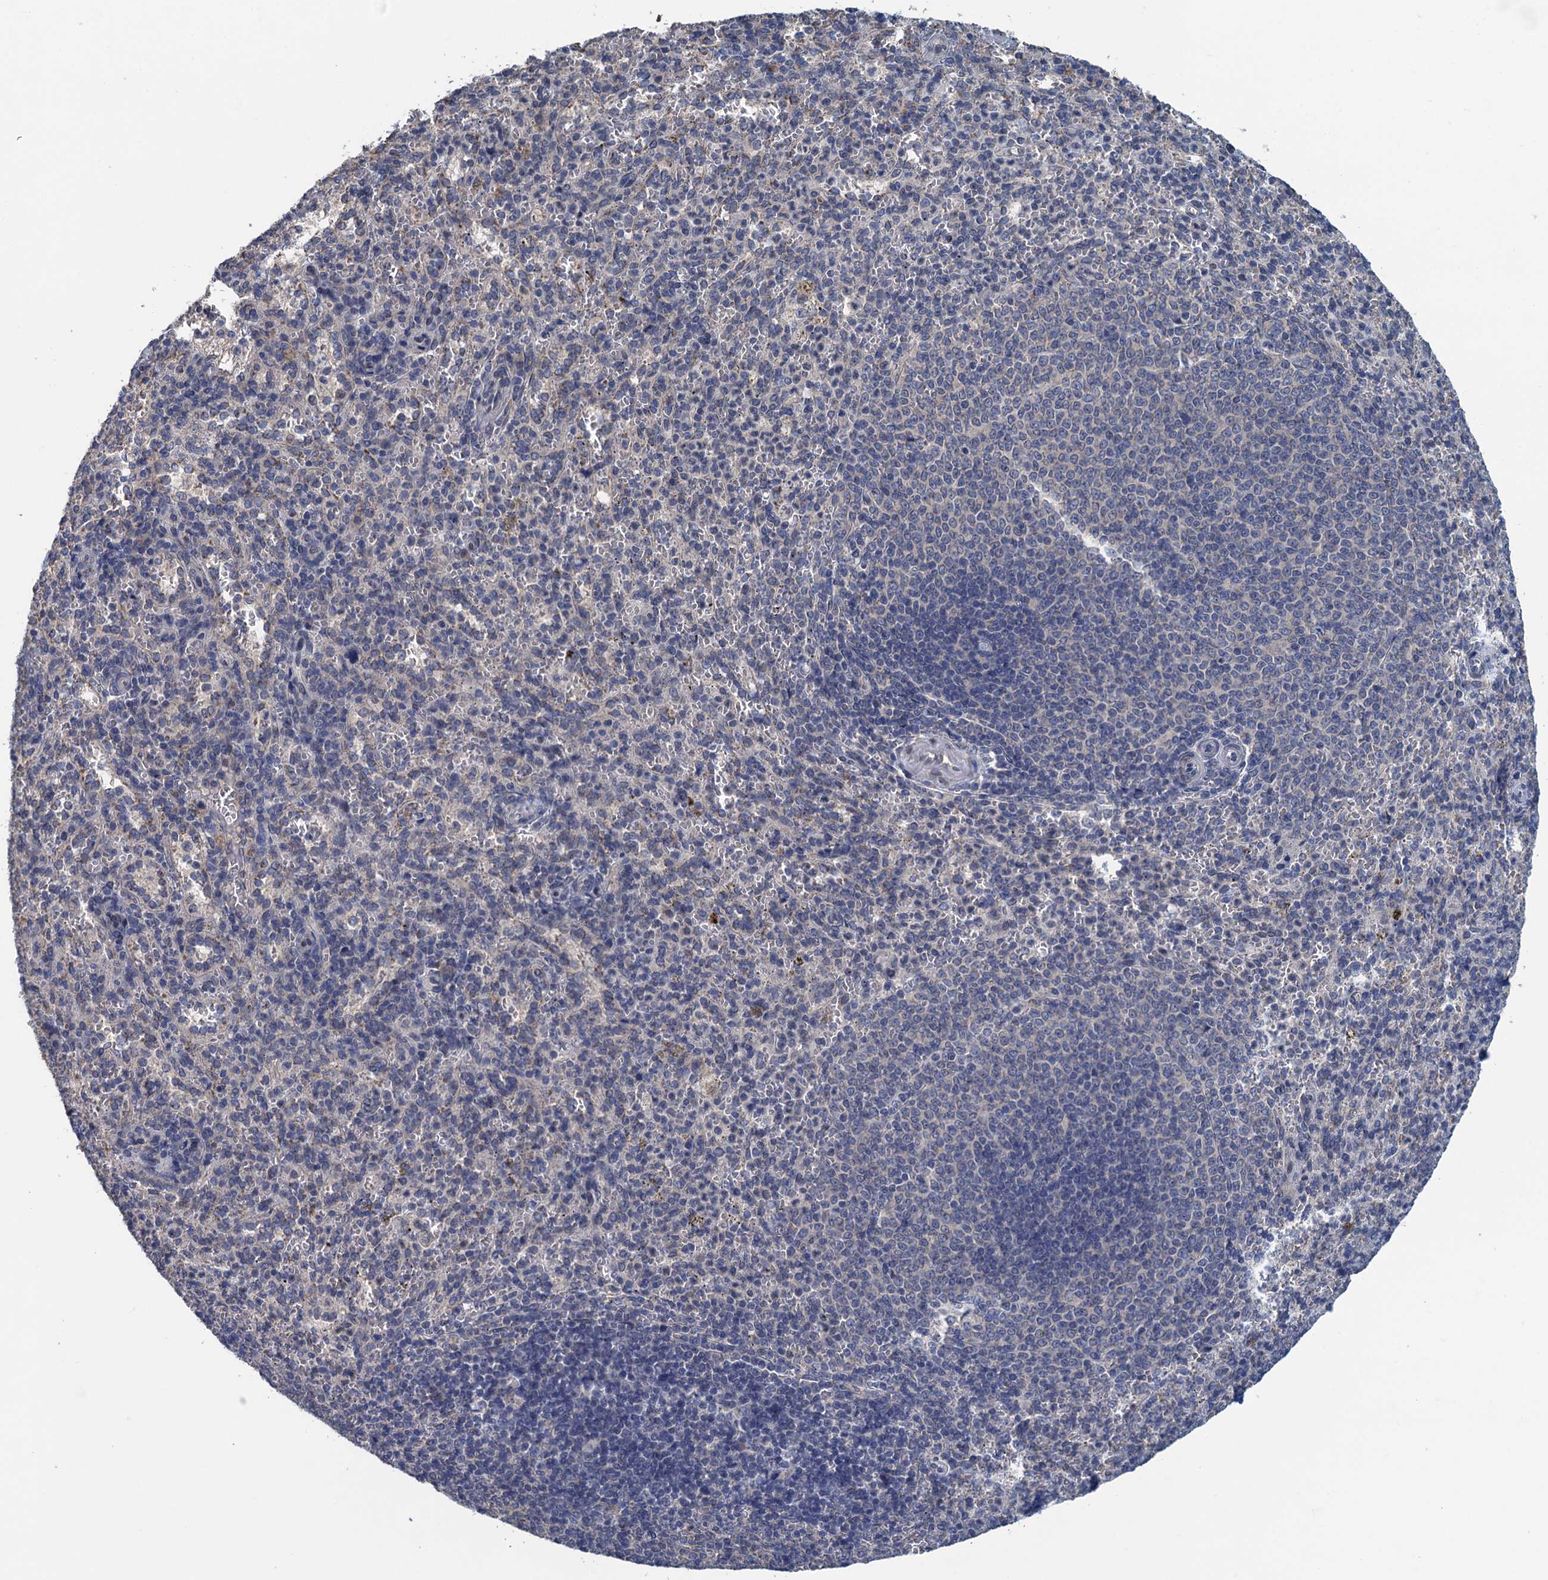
{"staining": {"intensity": "negative", "quantity": "none", "location": "none"}, "tissue": "spleen", "cell_type": "Cells in red pulp", "image_type": "normal", "snomed": [{"axis": "morphology", "description": "Normal tissue, NOS"}, {"axis": "topography", "description": "Spleen"}], "caption": "Immunohistochemistry histopathology image of normal spleen stained for a protein (brown), which reveals no positivity in cells in red pulp.", "gene": "CTU2", "patient": {"sex": "female", "age": 21}}